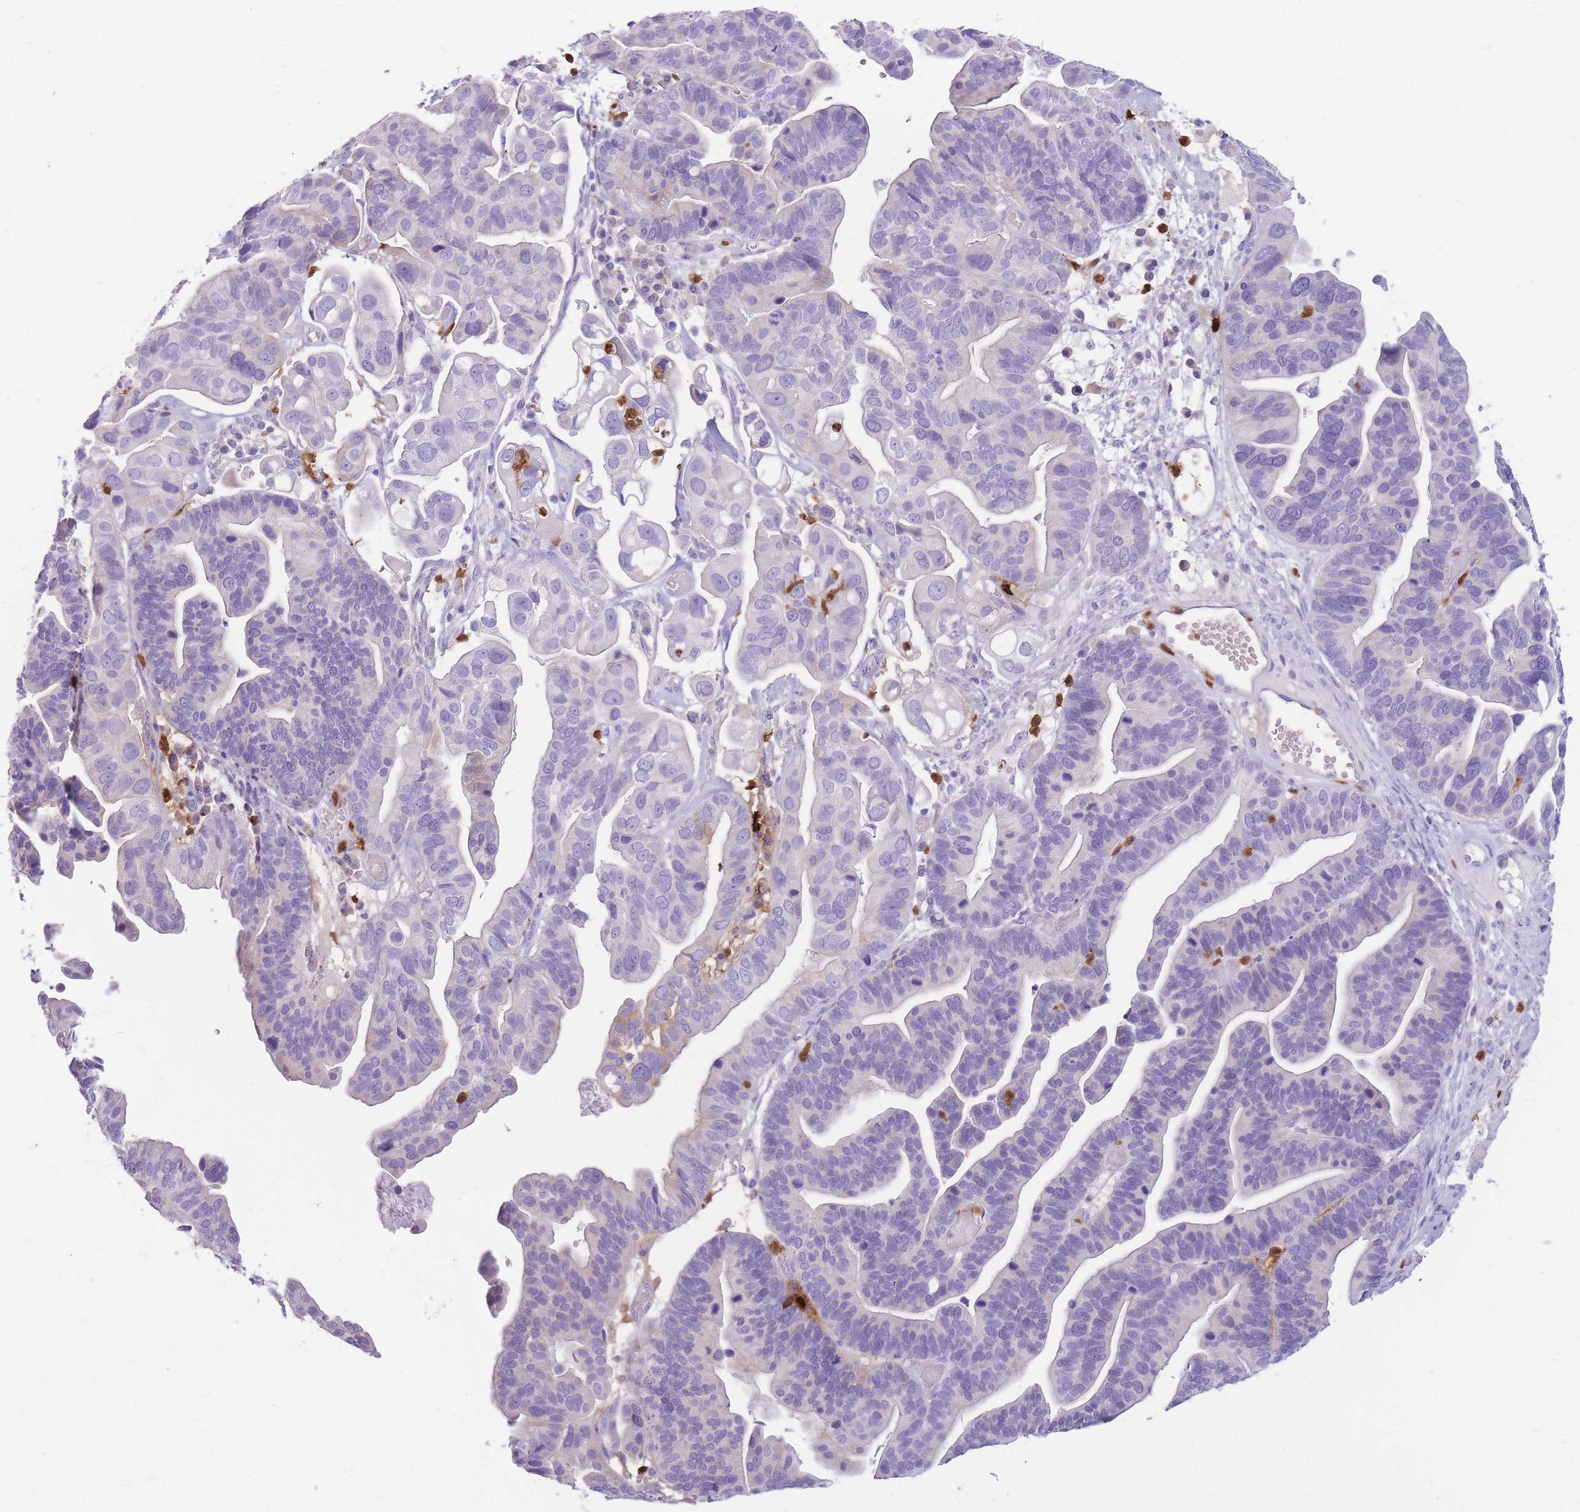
{"staining": {"intensity": "negative", "quantity": "none", "location": "none"}, "tissue": "ovarian cancer", "cell_type": "Tumor cells", "image_type": "cancer", "snomed": [{"axis": "morphology", "description": "Cystadenocarcinoma, serous, NOS"}, {"axis": "topography", "description": "Ovary"}], "caption": "The immunohistochemistry (IHC) histopathology image has no significant expression in tumor cells of ovarian serous cystadenocarcinoma tissue.", "gene": "TPSAB1", "patient": {"sex": "female", "age": 56}}